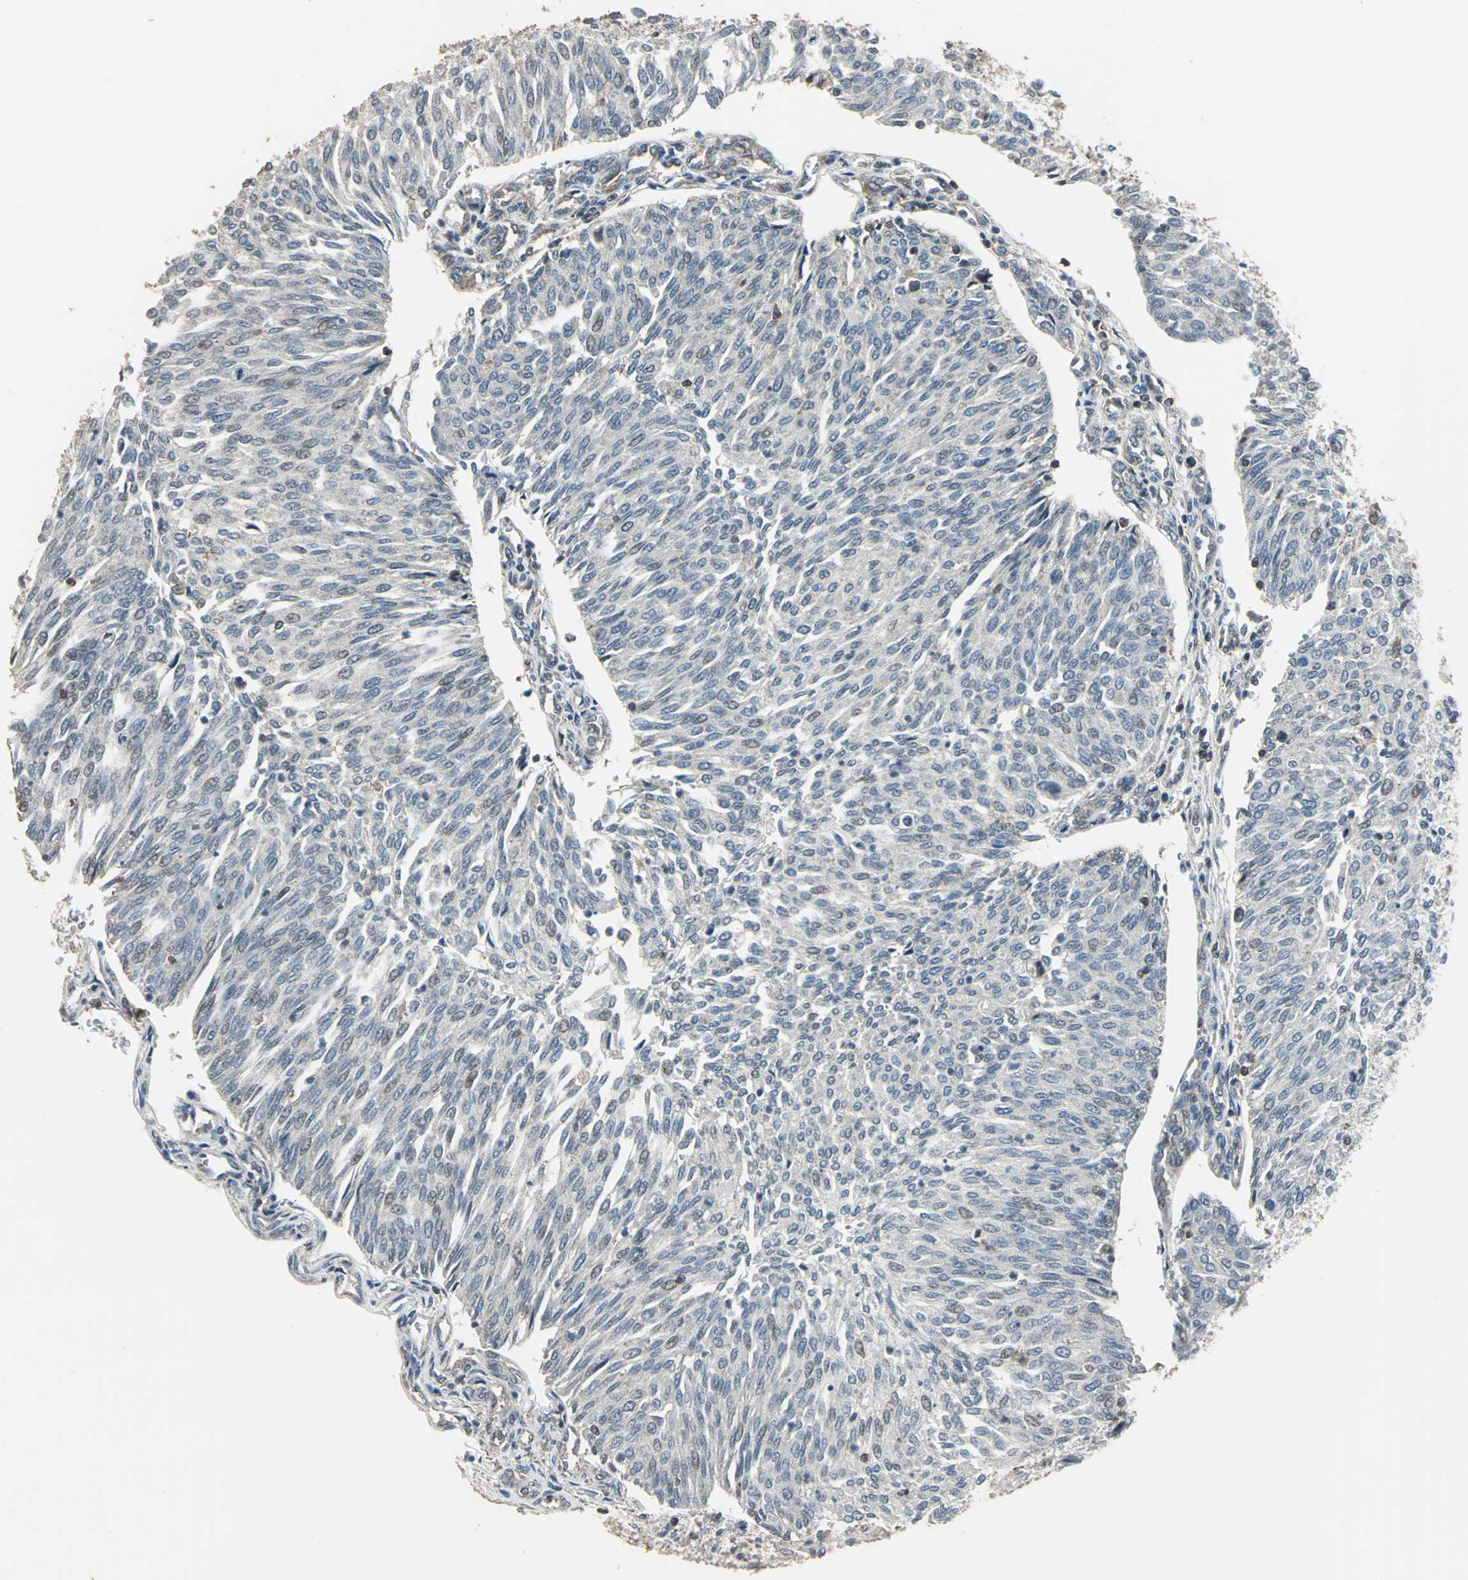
{"staining": {"intensity": "weak", "quantity": "25%-75%", "location": "cytoplasmic/membranous"}, "tissue": "urothelial cancer", "cell_type": "Tumor cells", "image_type": "cancer", "snomed": [{"axis": "morphology", "description": "Urothelial carcinoma, Low grade"}, {"axis": "topography", "description": "Urinary bladder"}], "caption": "An image of human urothelial carcinoma (low-grade) stained for a protein reveals weak cytoplasmic/membranous brown staining in tumor cells.", "gene": "DNAJB4", "patient": {"sex": "female", "age": 79}}